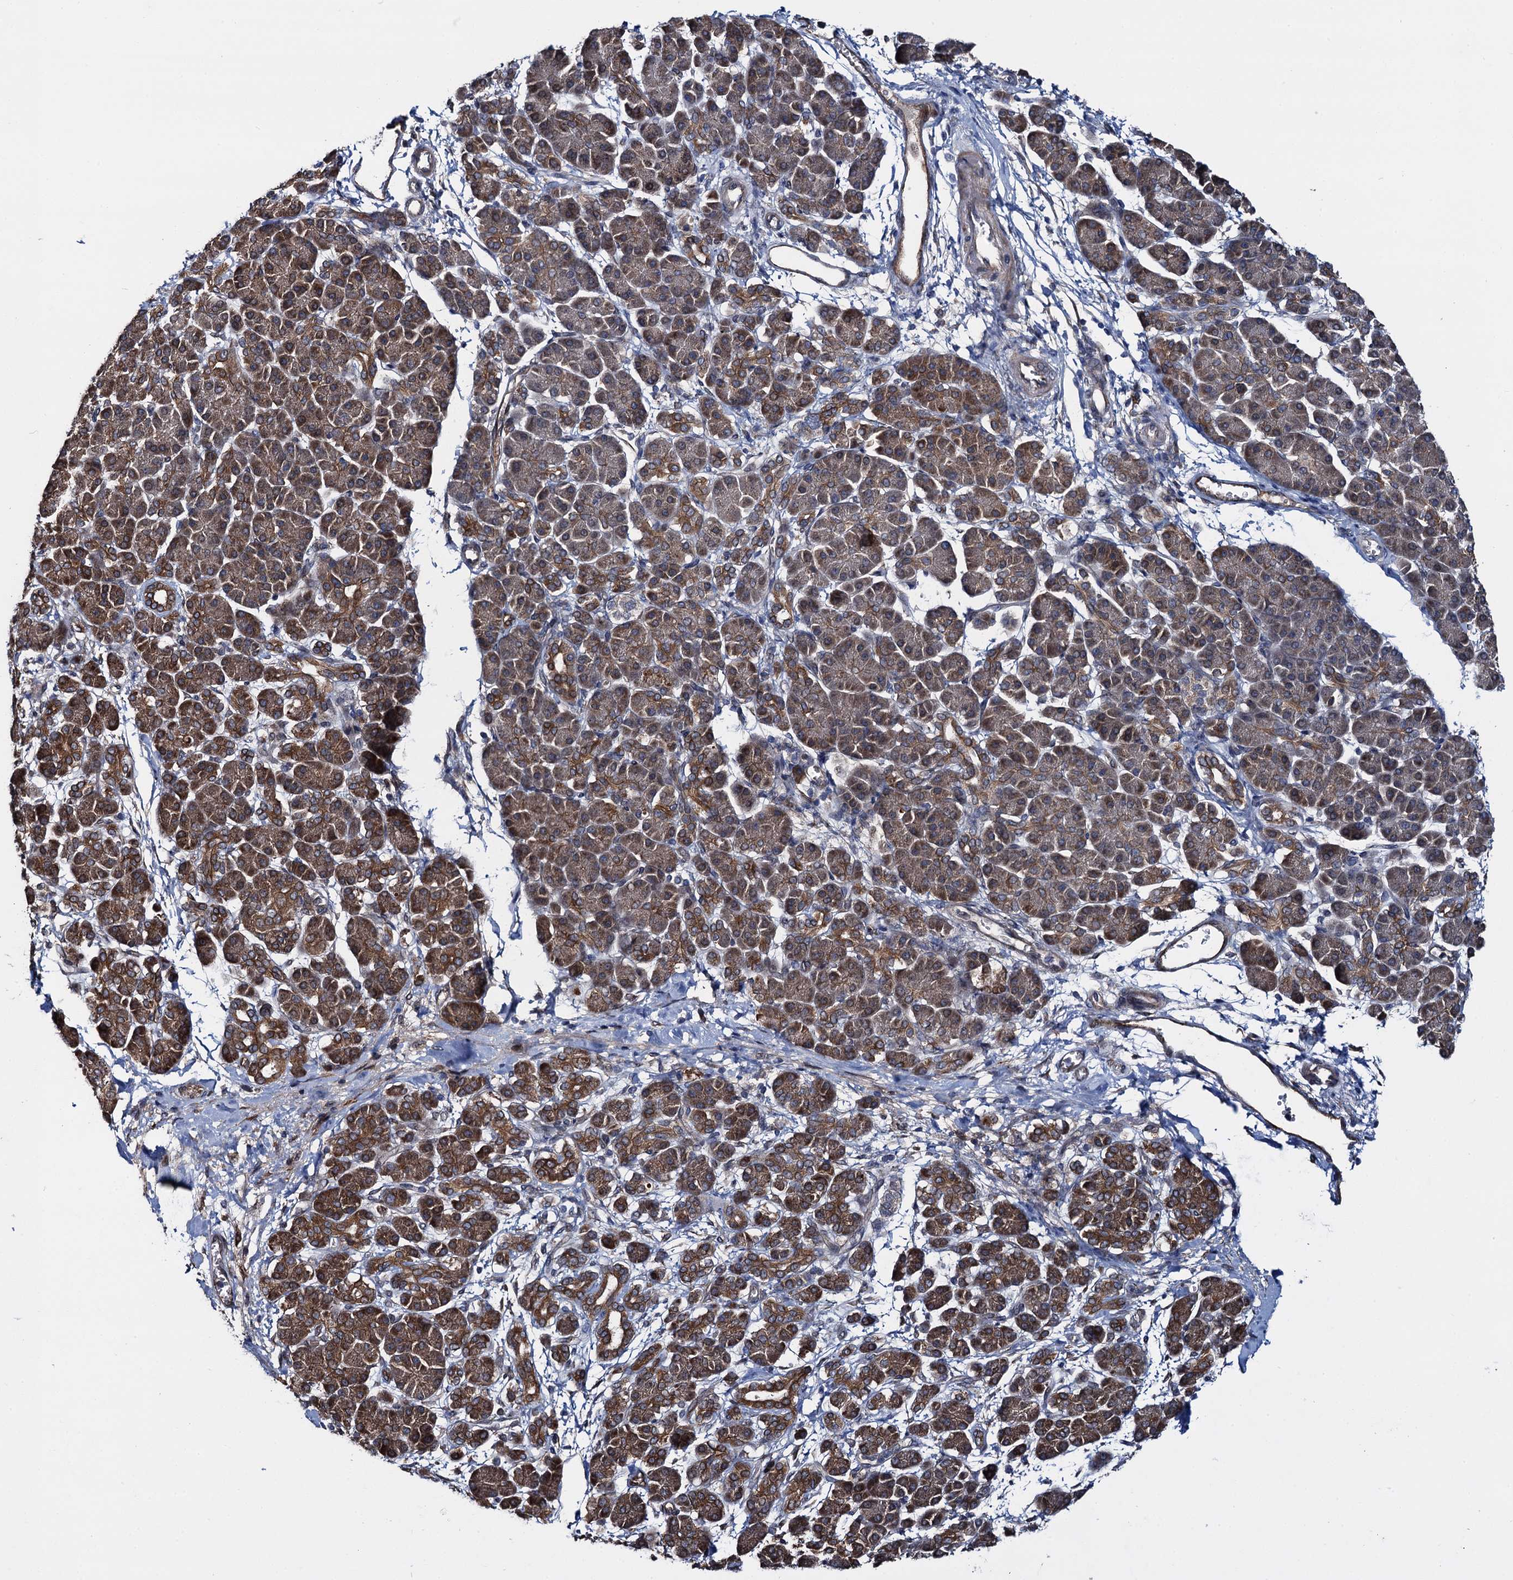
{"staining": {"intensity": "moderate", "quantity": ">75%", "location": "cytoplasmic/membranous"}, "tissue": "pancreatic cancer", "cell_type": "Tumor cells", "image_type": "cancer", "snomed": [{"axis": "morphology", "description": "Adenocarcinoma, NOS"}, {"axis": "topography", "description": "Pancreas"}], "caption": "Protein expression analysis of human pancreatic cancer (adenocarcinoma) reveals moderate cytoplasmic/membranous expression in about >75% of tumor cells.", "gene": "EVX2", "patient": {"sex": "female", "age": 55}}